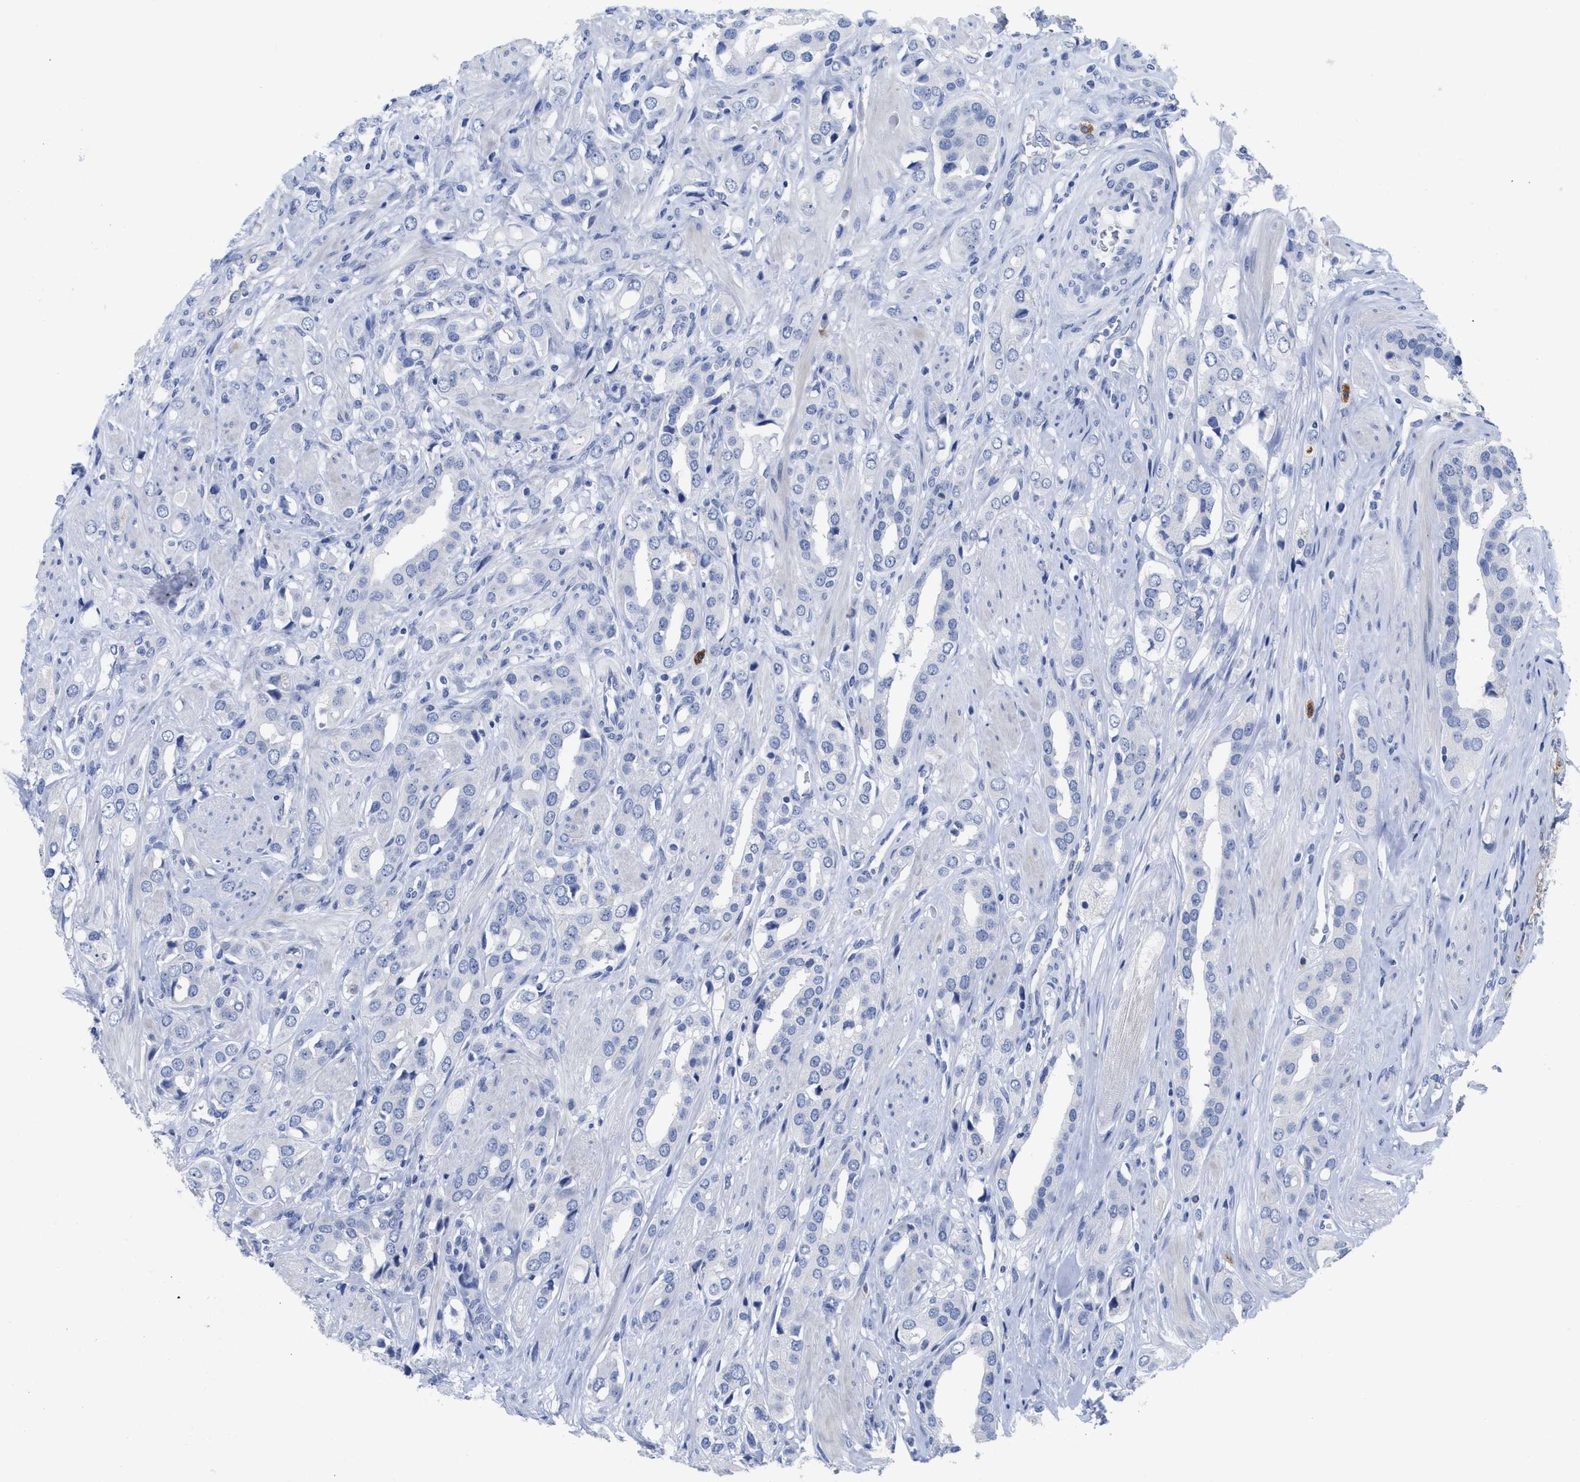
{"staining": {"intensity": "negative", "quantity": "none", "location": "none"}, "tissue": "prostate cancer", "cell_type": "Tumor cells", "image_type": "cancer", "snomed": [{"axis": "morphology", "description": "Adenocarcinoma, High grade"}, {"axis": "topography", "description": "Prostate"}], "caption": "The IHC micrograph has no significant positivity in tumor cells of prostate cancer (adenocarcinoma (high-grade)) tissue. (Brightfield microscopy of DAB (3,3'-diaminobenzidine) immunohistochemistry at high magnification).", "gene": "ACKR1", "patient": {"sex": "male", "age": 52}}